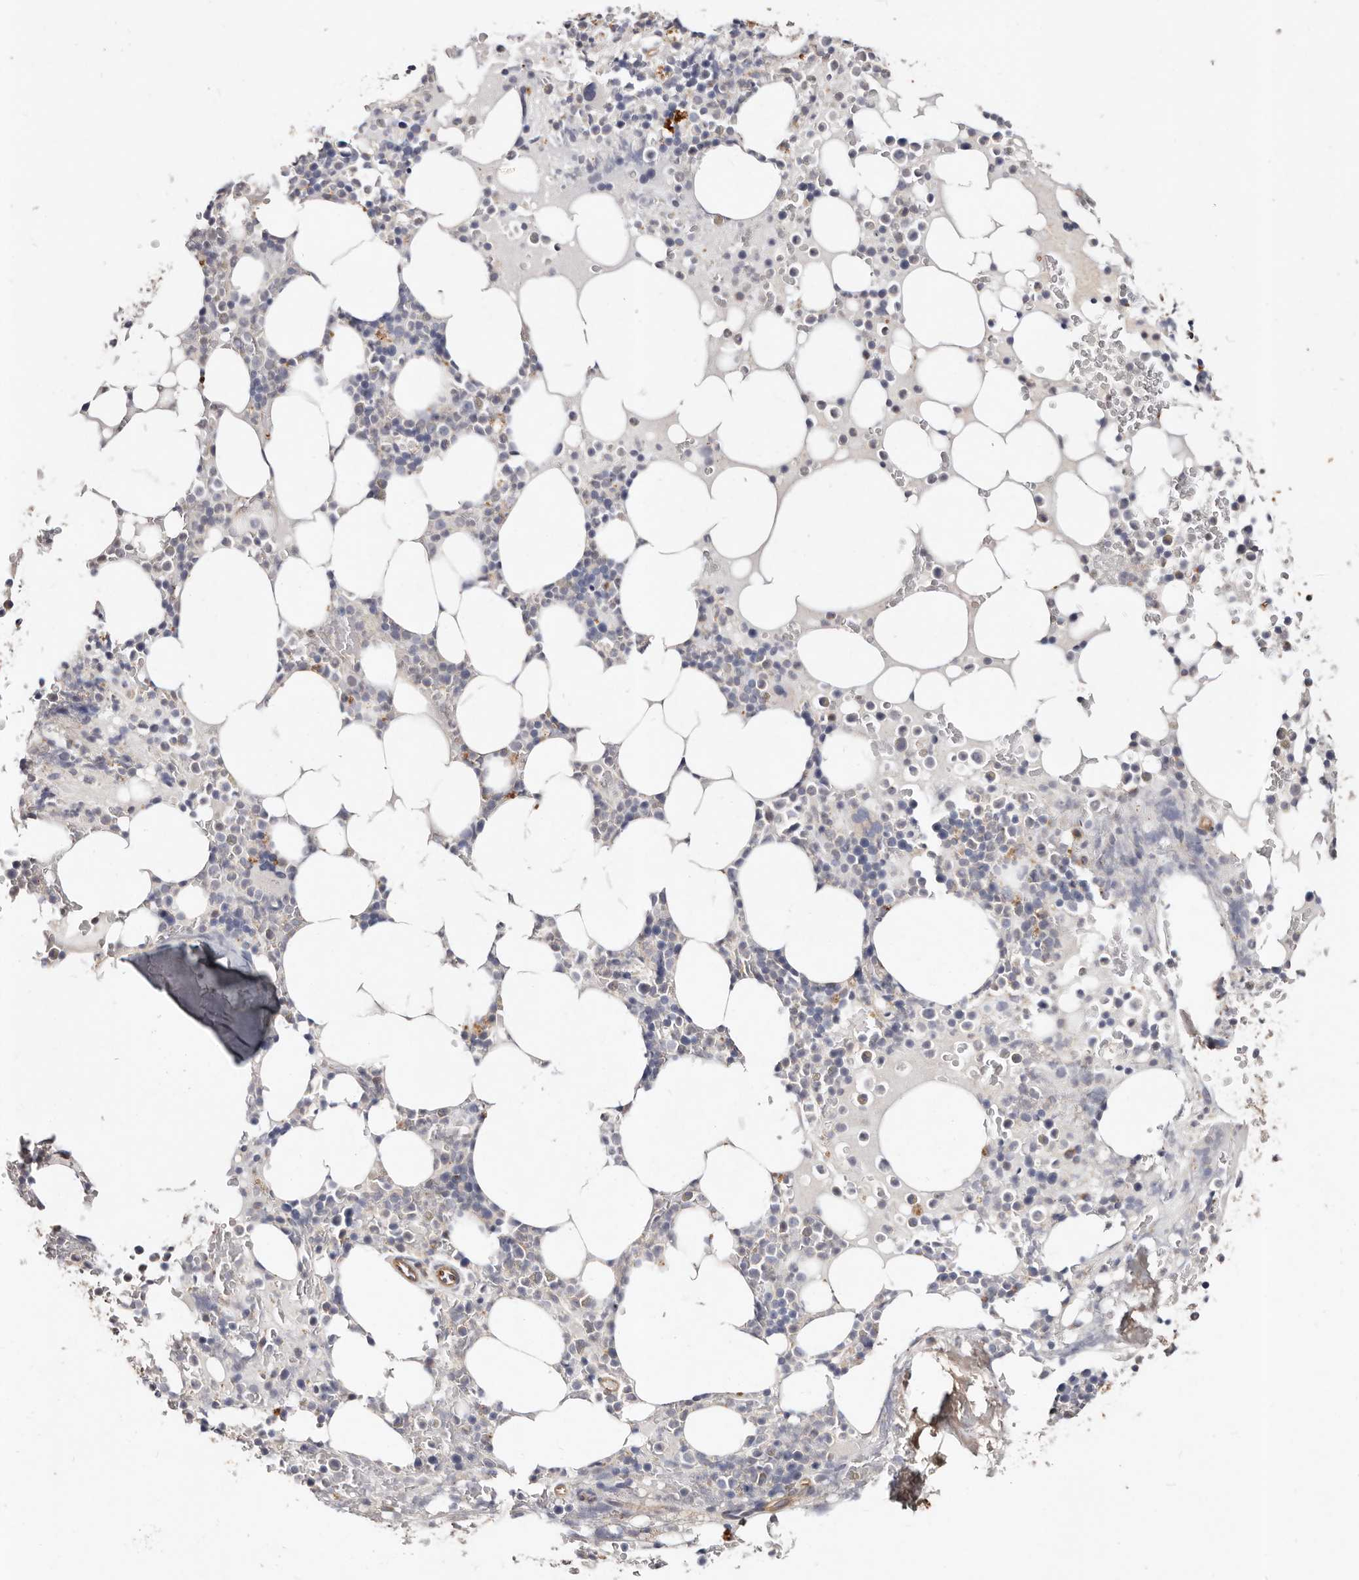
{"staining": {"intensity": "negative", "quantity": "none", "location": "none"}, "tissue": "bone marrow", "cell_type": "Hematopoietic cells", "image_type": "normal", "snomed": [{"axis": "morphology", "description": "Normal tissue, NOS"}, {"axis": "topography", "description": "Bone marrow"}], "caption": "Immunohistochemistry of benign human bone marrow exhibits no positivity in hematopoietic cells. (Stains: DAB (3,3'-diaminobenzidine) immunohistochemistry with hematoxylin counter stain, Microscopy: brightfield microscopy at high magnification).", "gene": "THBS3", "patient": {"sex": "male", "age": 58}}